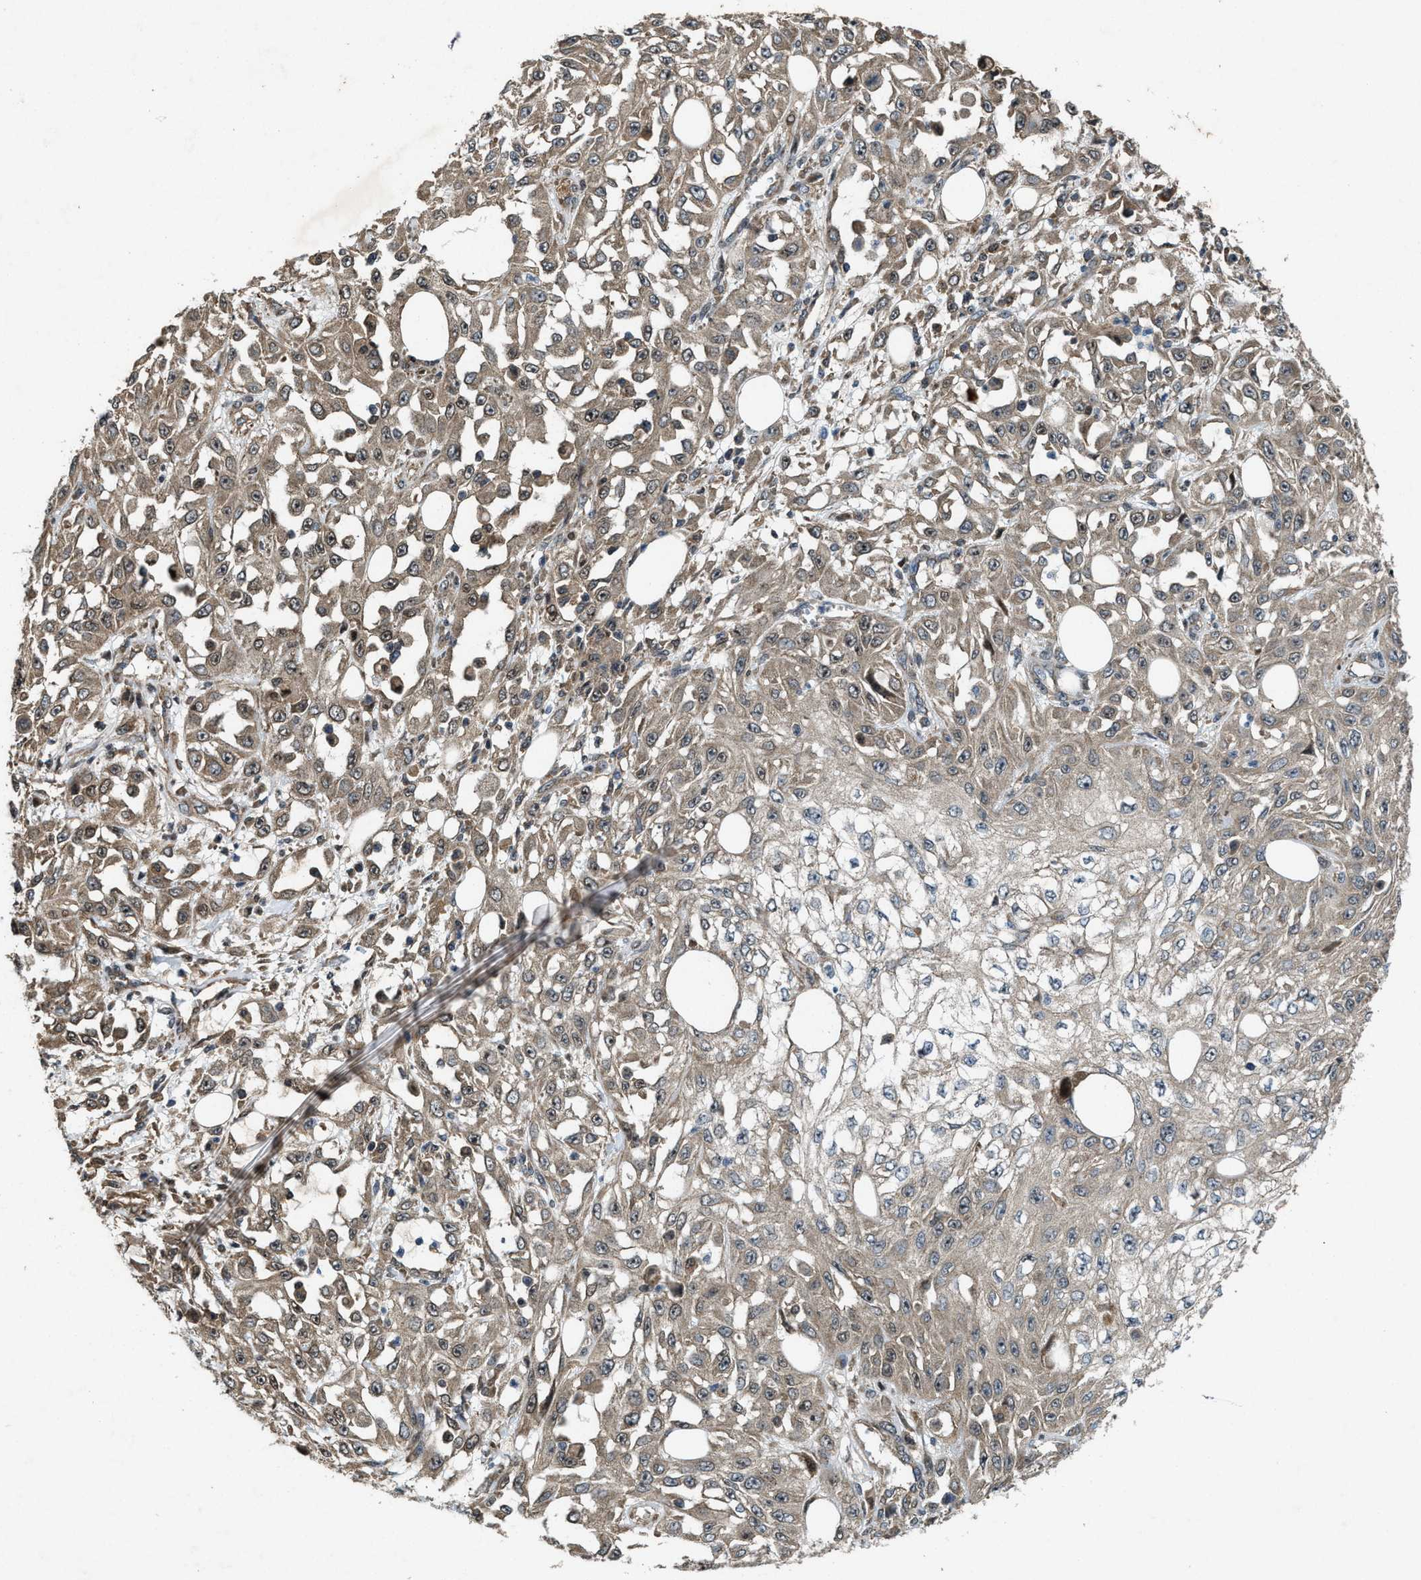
{"staining": {"intensity": "weak", "quantity": ">75%", "location": "cytoplasmic/membranous,nuclear"}, "tissue": "skin cancer", "cell_type": "Tumor cells", "image_type": "cancer", "snomed": [{"axis": "morphology", "description": "Squamous cell carcinoma, NOS"}, {"axis": "morphology", "description": "Squamous cell carcinoma, metastatic, NOS"}, {"axis": "topography", "description": "Skin"}, {"axis": "topography", "description": "Lymph node"}], "caption": "Immunohistochemical staining of human skin cancer demonstrates weak cytoplasmic/membranous and nuclear protein staining in about >75% of tumor cells. The protein is stained brown, and the nuclei are stained in blue (DAB IHC with brightfield microscopy, high magnification).", "gene": "PDP2", "patient": {"sex": "male", "age": 75}}